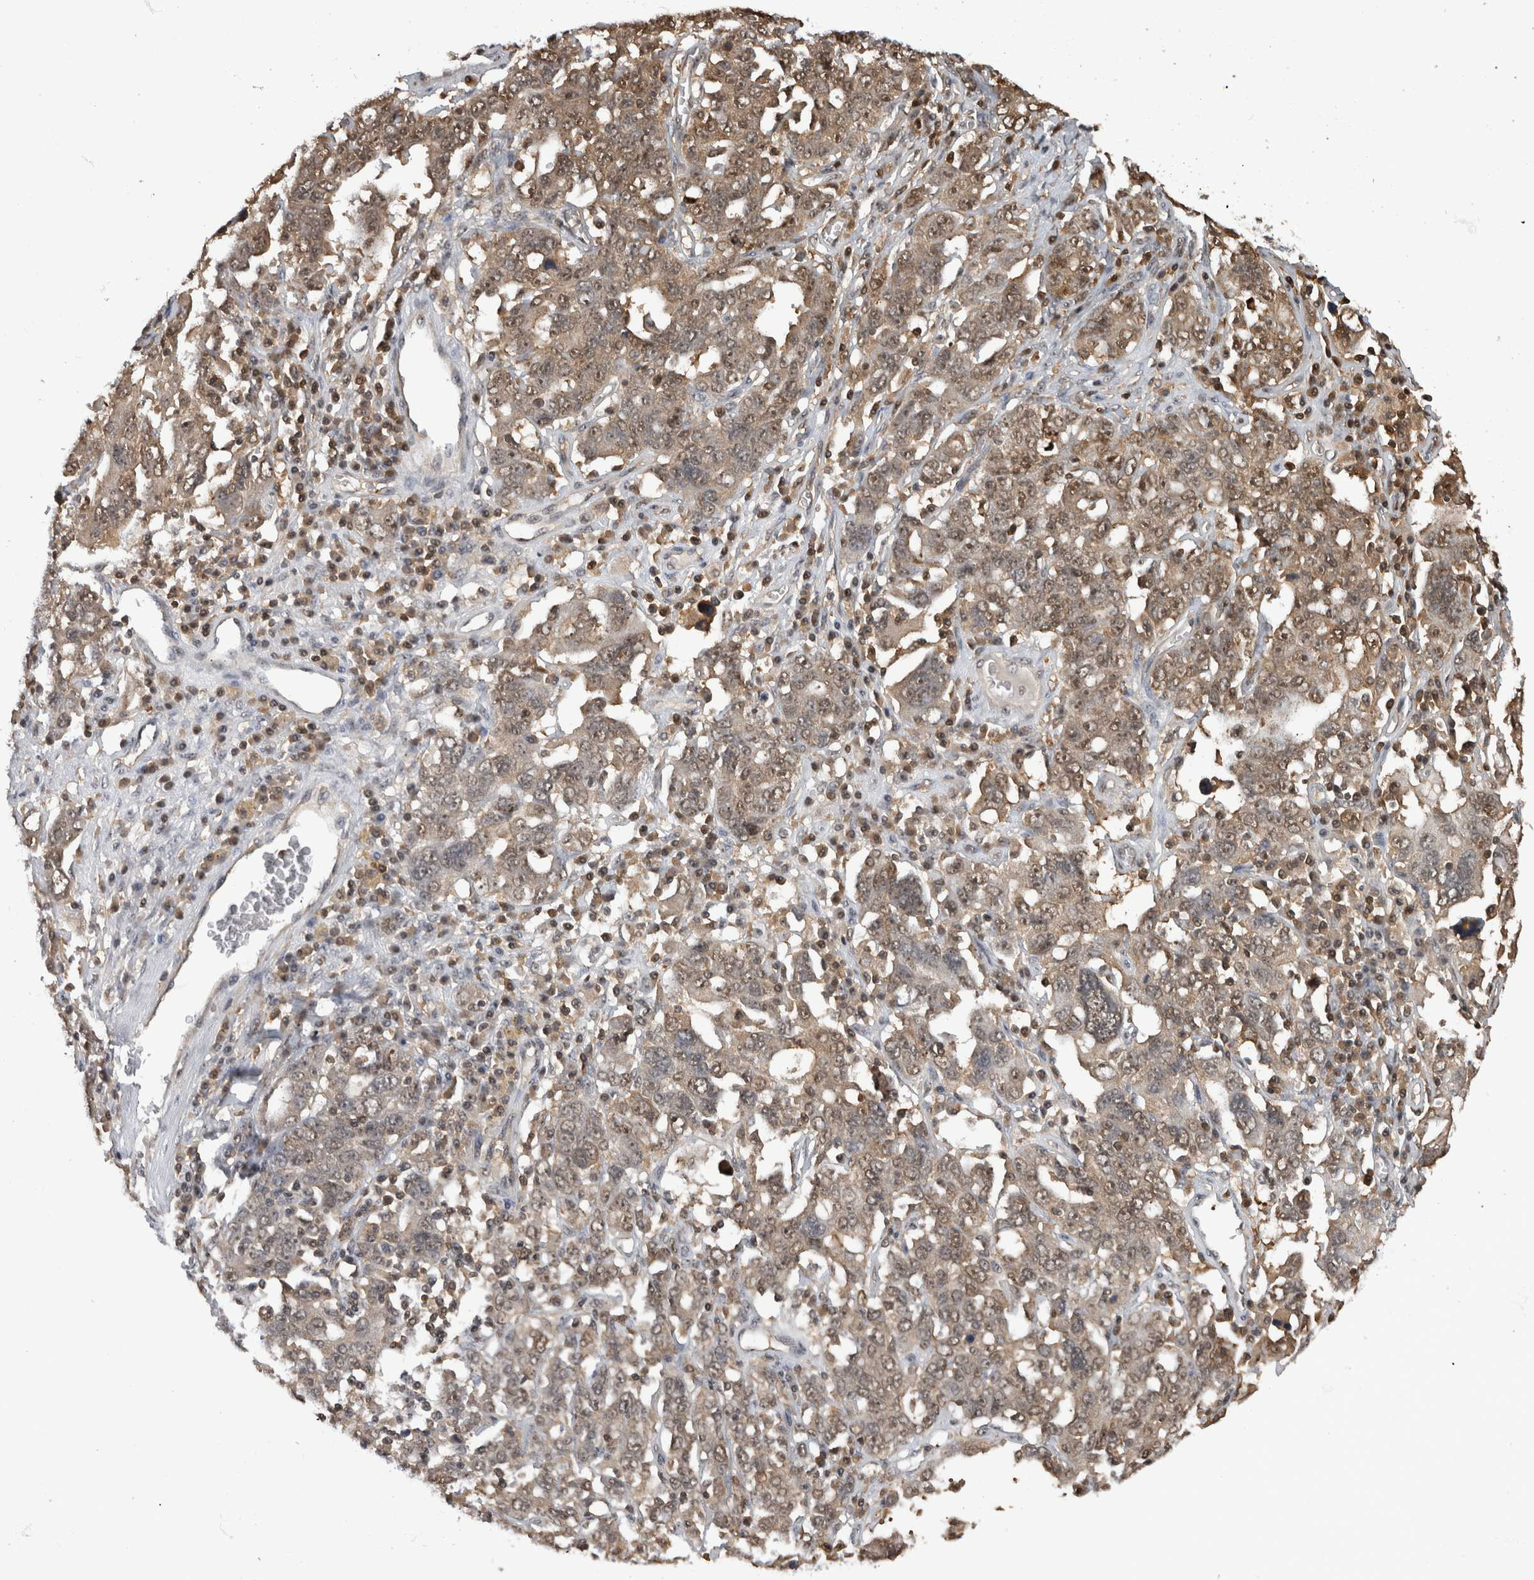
{"staining": {"intensity": "moderate", "quantity": "25%-75%", "location": "cytoplasmic/membranous,nuclear"}, "tissue": "ovarian cancer", "cell_type": "Tumor cells", "image_type": "cancer", "snomed": [{"axis": "morphology", "description": "Carcinoma, endometroid"}, {"axis": "topography", "description": "Ovary"}], "caption": "A medium amount of moderate cytoplasmic/membranous and nuclear staining is identified in approximately 25%-75% of tumor cells in endometroid carcinoma (ovarian) tissue.", "gene": "TDRD7", "patient": {"sex": "female", "age": 62}}